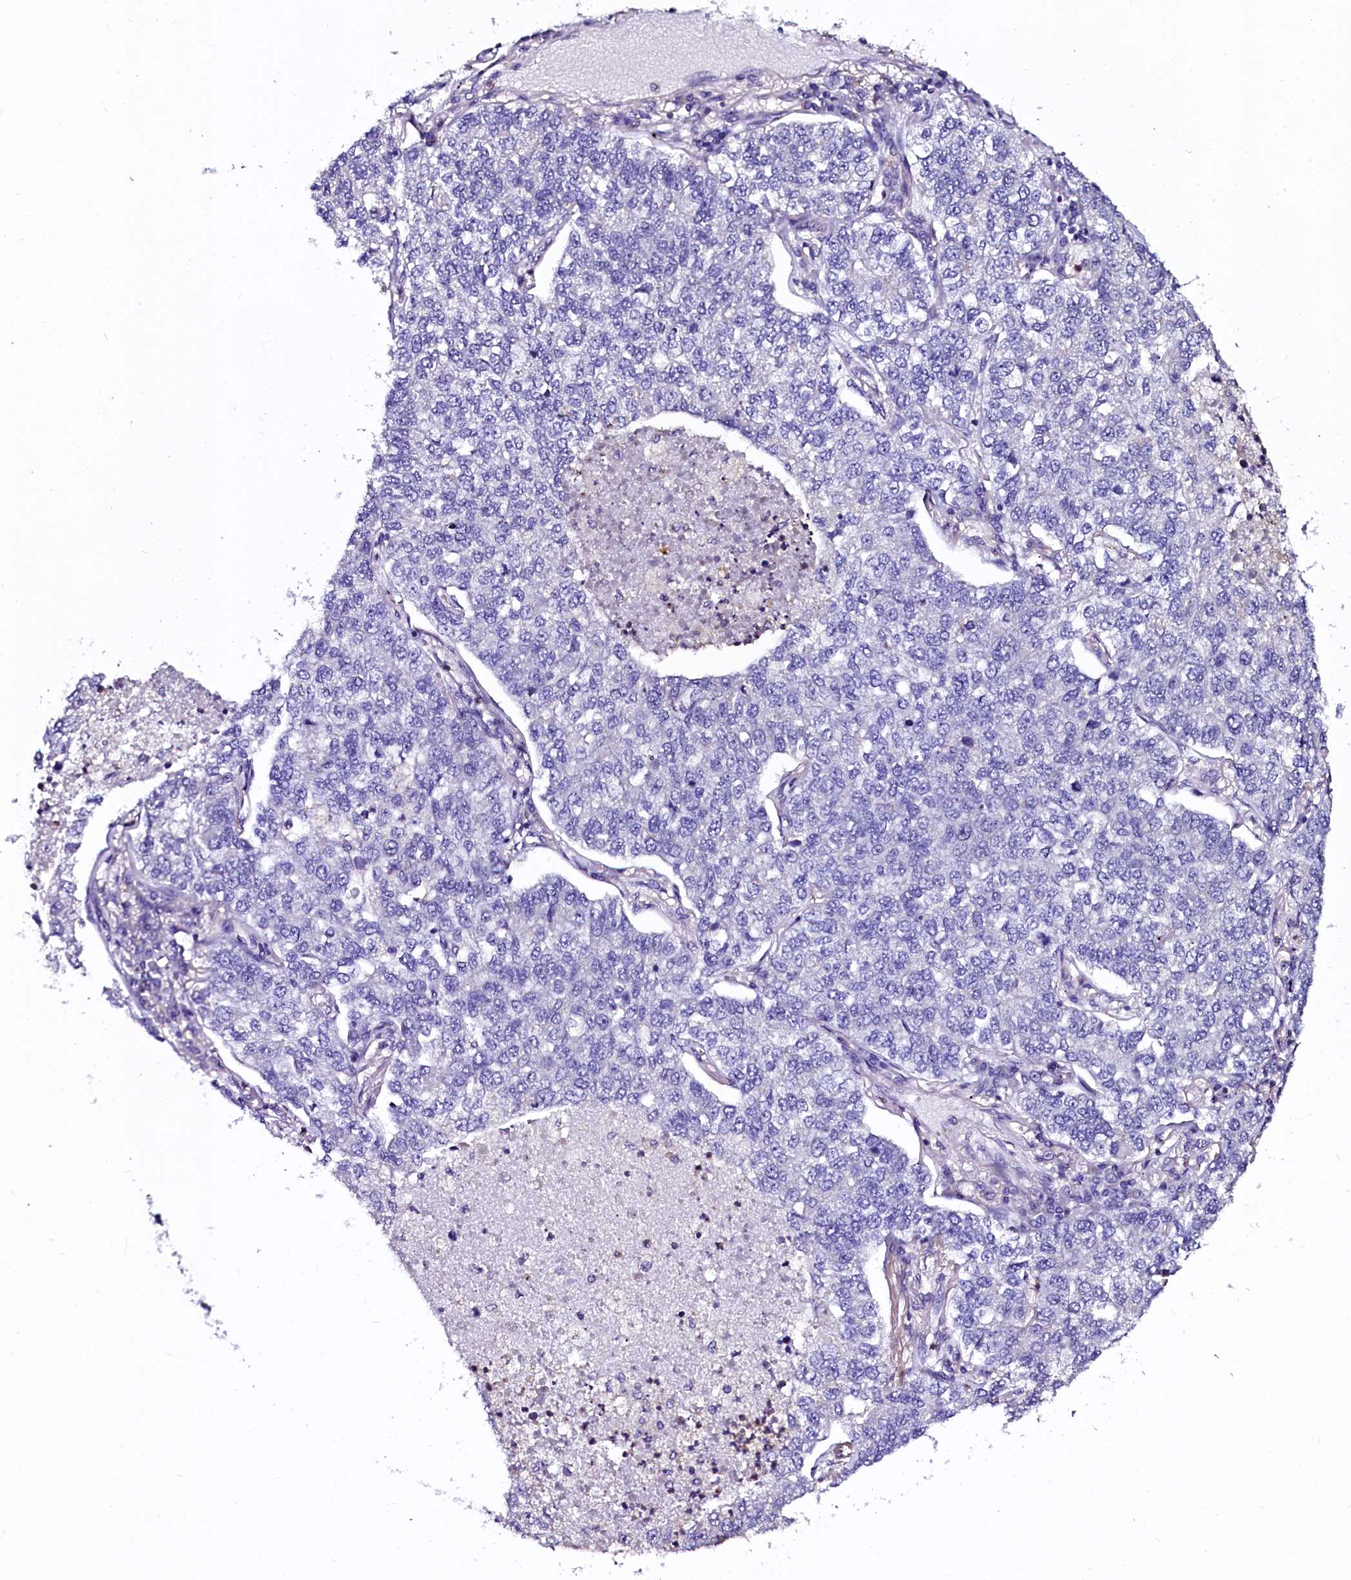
{"staining": {"intensity": "negative", "quantity": "none", "location": "none"}, "tissue": "lung cancer", "cell_type": "Tumor cells", "image_type": "cancer", "snomed": [{"axis": "morphology", "description": "Adenocarcinoma, NOS"}, {"axis": "topography", "description": "Lung"}], "caption": "Immunohistochemistry (IHC) of human adenocarcinoma (lung) exhibits no staining in tumor cells.", "gene": "OTOL1", "patient": {"sex": "male", "age": 49}}